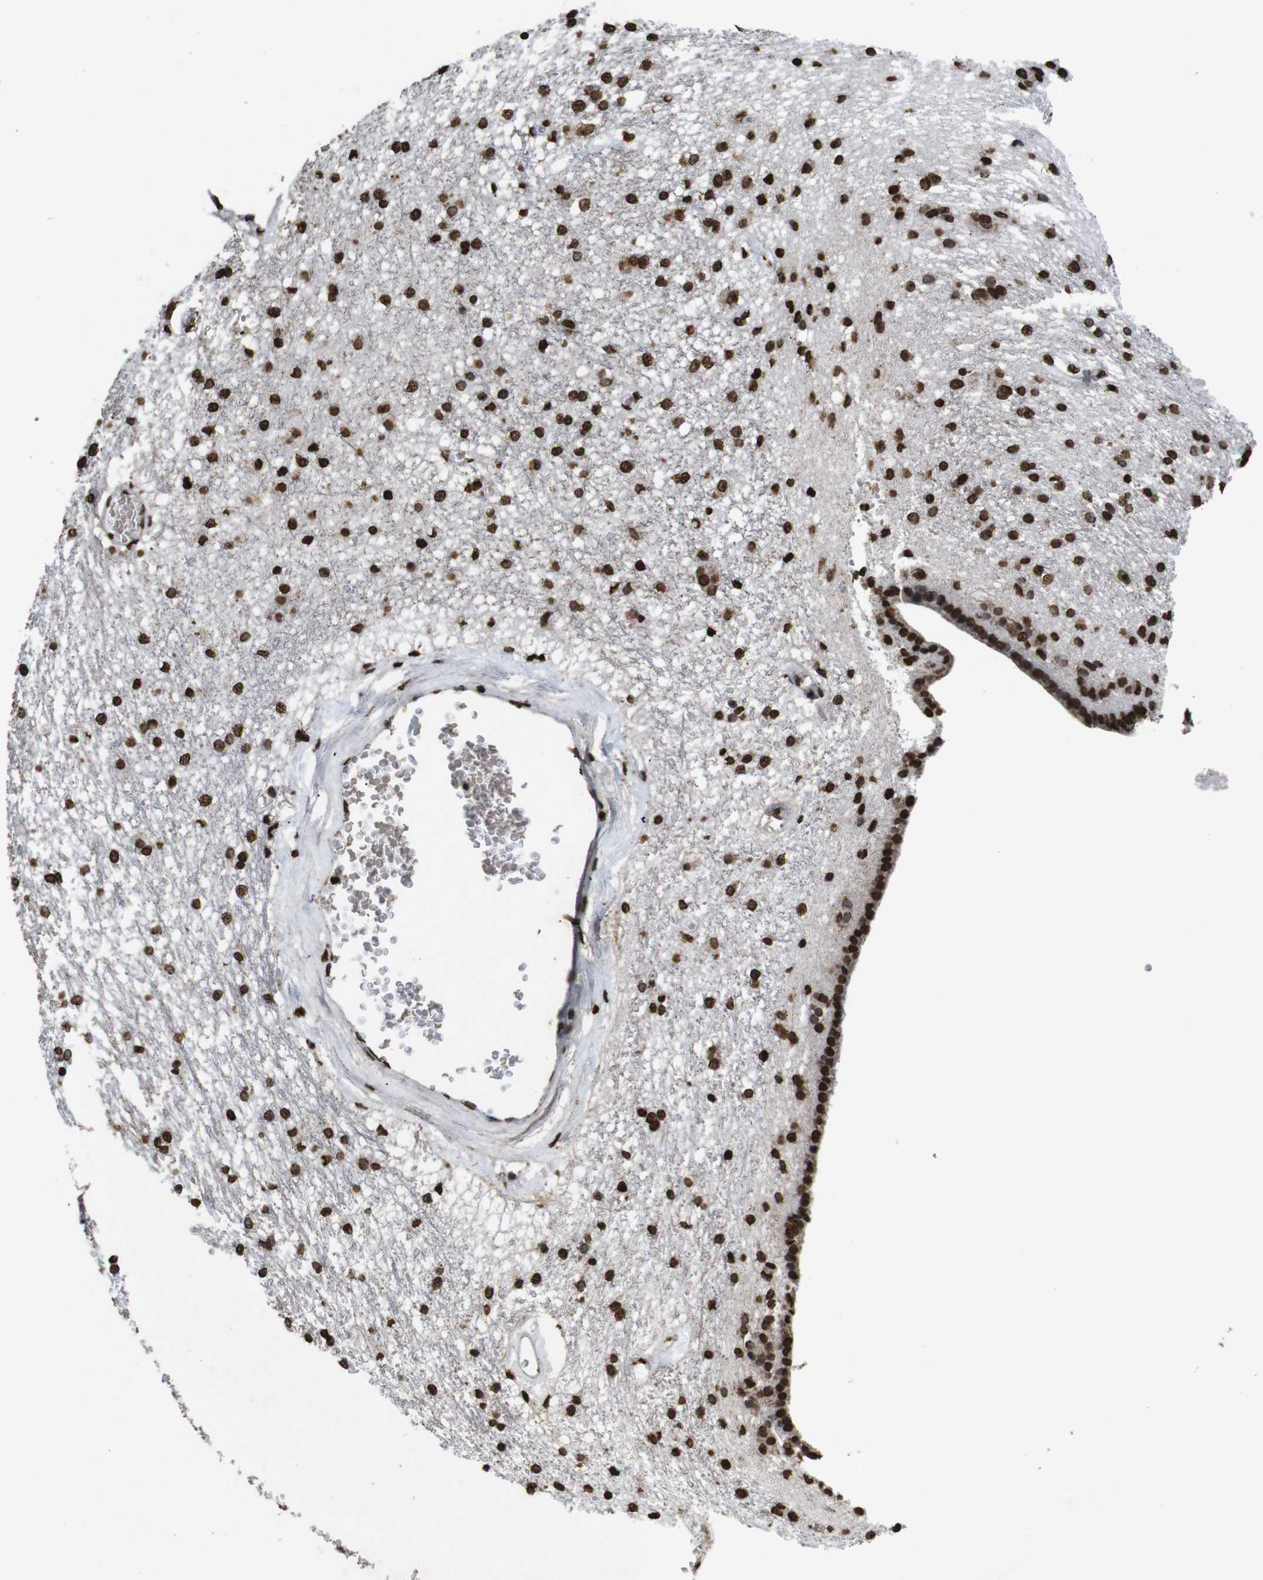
{"staining": {"intensity": "strong", "quantity": ">75%", "location": "nuclear"}, "tissue": "caudate", "cell_type": "Glial cells", "image_type": "normal", "snomed": [{"axis": "morphology", "description": "Normal tissue, NOS"}, {"axis": "topography", "description": "Lateral ventricle wall"}], "caption": "Immunohistochemical staining of unremarkable human caudate reveals high levels of strong nuclear expression in about >75% of glial cells.", "gene": "MDM2", "patient": {"sex": "female", "age": 19}}